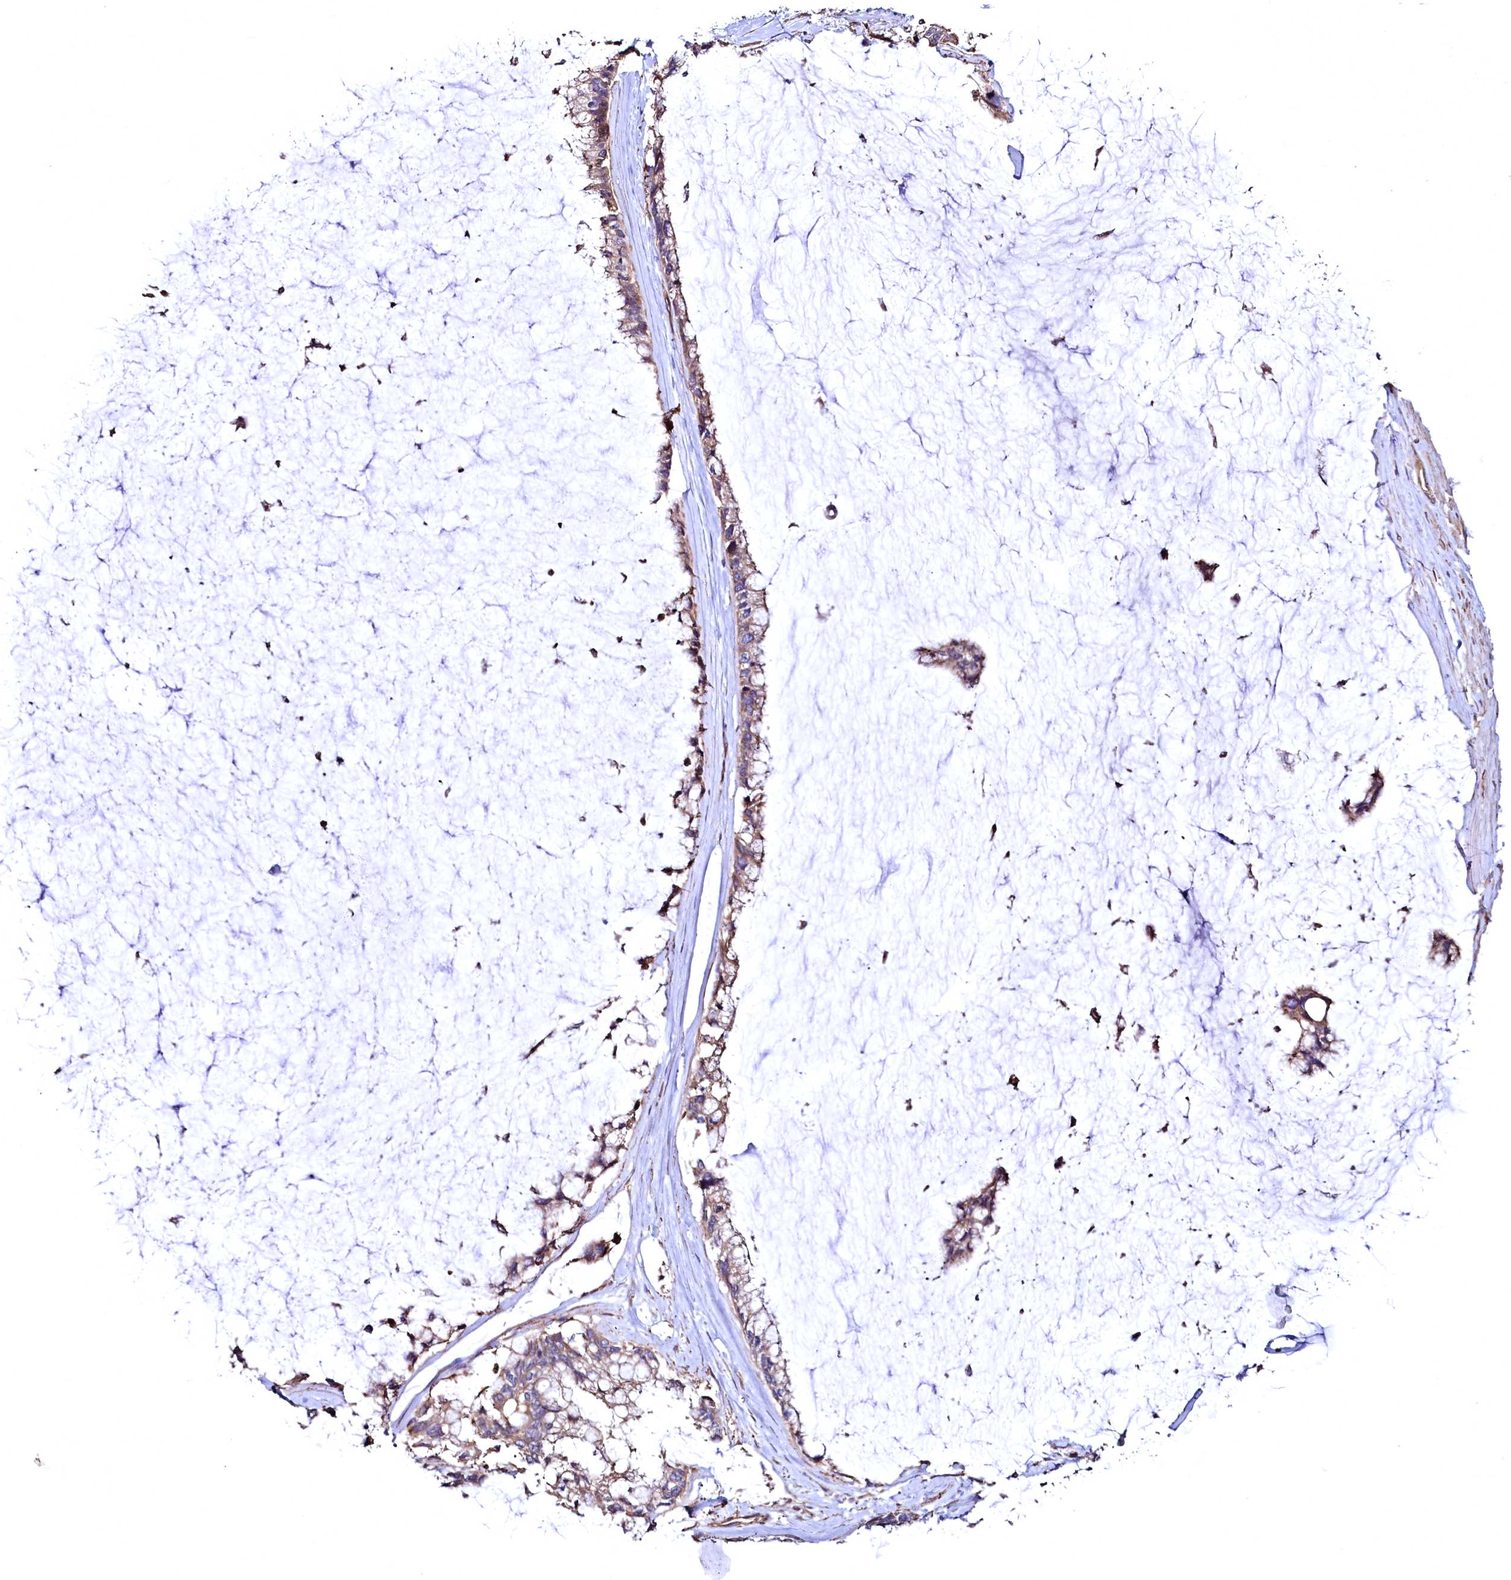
{"staining": {"intensity": "moderate", "quantity": ">75%", "location": "cytoplasmic/membranous"}, "tissue": "ovarian cancer", "cell_type": "Tumor cells", "image_type": "cancer", "snomed": [{"axis": "morphology", "description": "Cystadenocarcinoma, mucinous, NOS"}, {"axis": "topography", "description": "Ovary"}], "caption": "Immunohistochemistry staining of mucinous cystadenocarcinoma (ovarian), which displays medium levels of moderate cytoplasmic/membranous positivity in about >75% of tumor cells indicating moderate cytoplasmic/membranous protein staining. The staining was performed using DAB (3,3'-diaminobenzidine) (brown) for protein detection and nuclei were counterstained in hematoxylin (blue).", "gene": "TBCEL", "patient": {"sex": "female", "age": 39}}